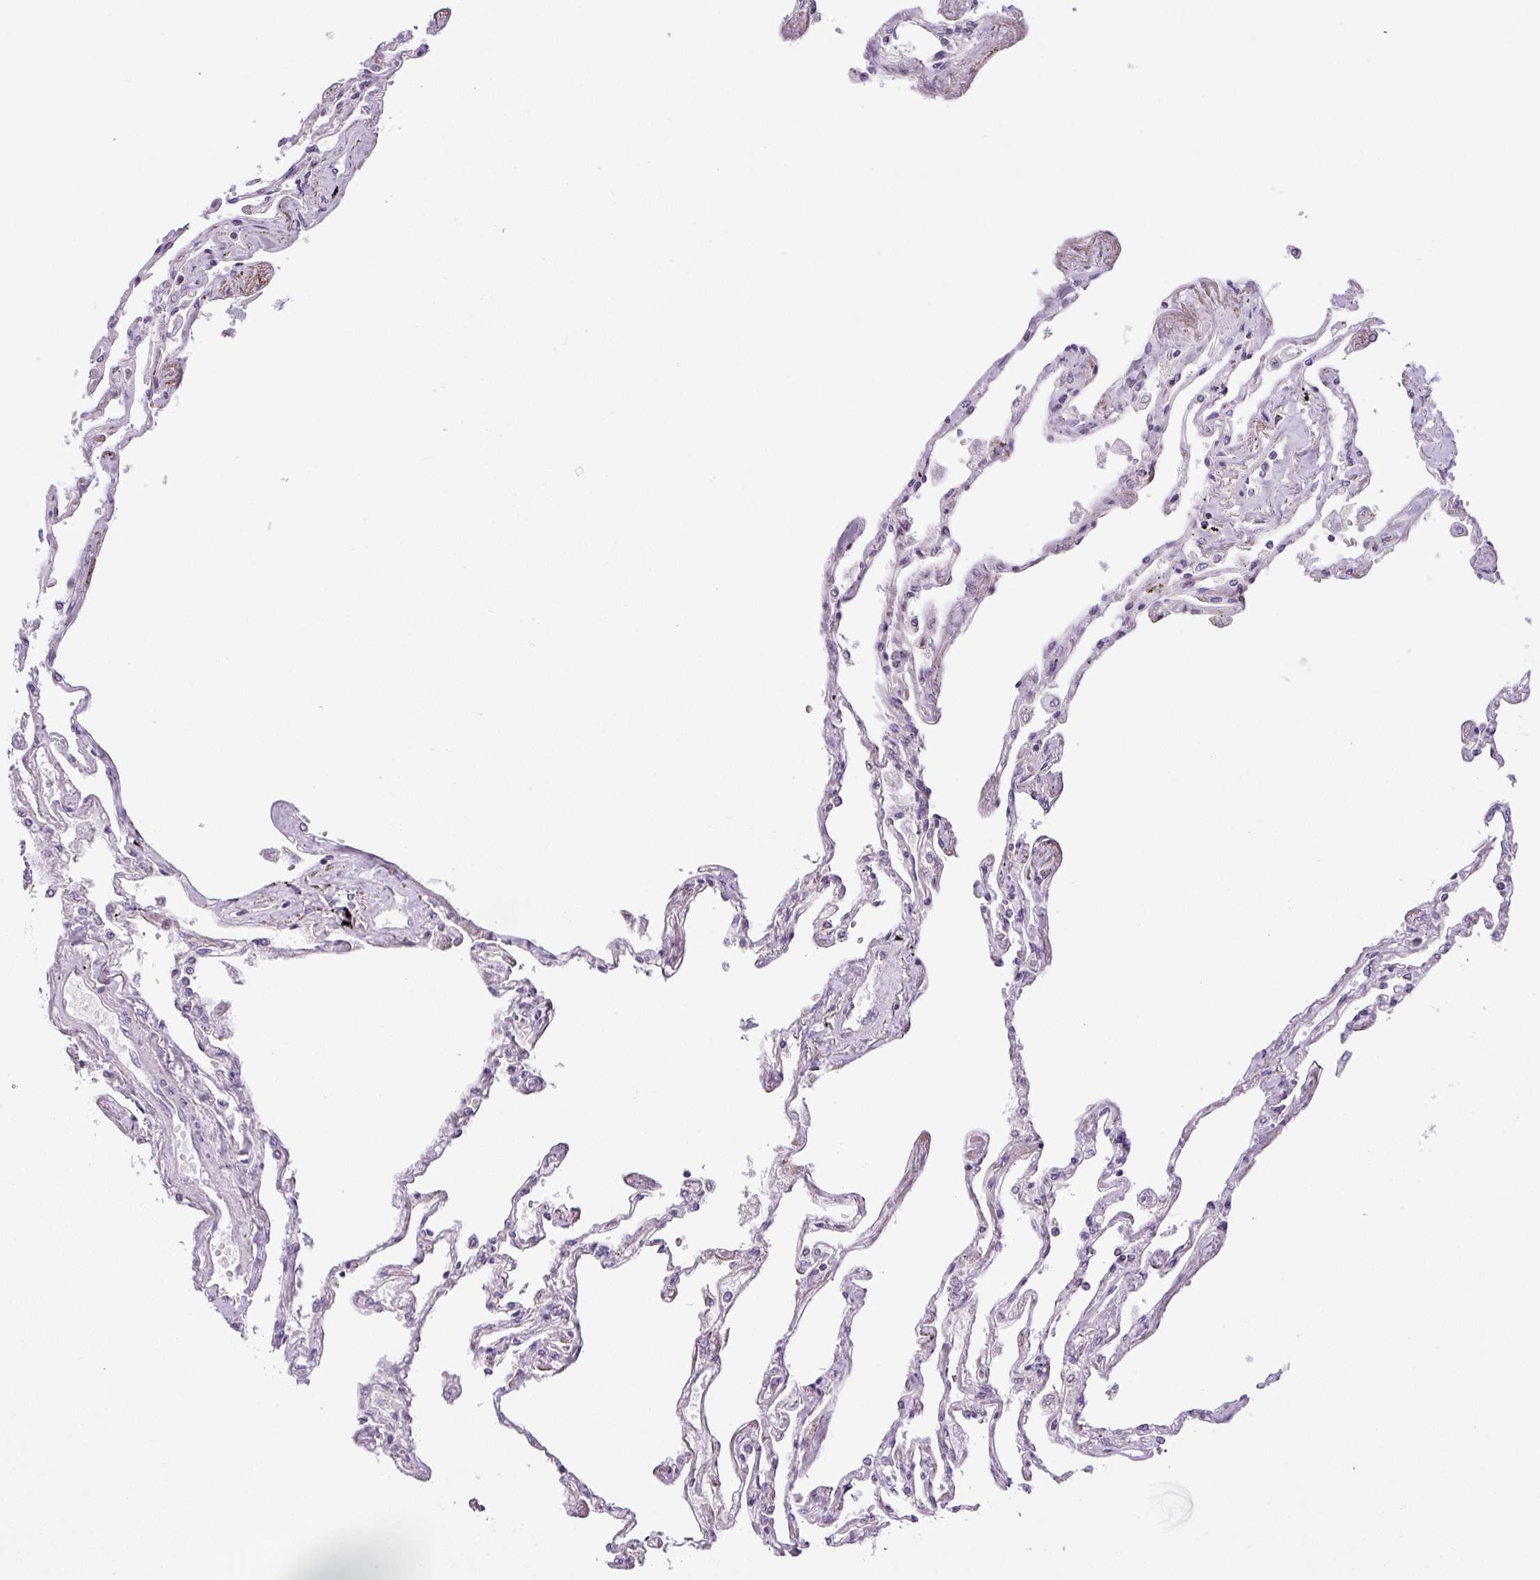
{"staining": {"intensity": "negative", "quantity": "none", "location": "none"}, "tissue": "lung", "cell_type": "Alveolar cells", "image_type": "normal", "snomed": [{"axis": "morphology", "description": "Normal tissue, NOS"}, {"axis": "topography", "description": "Lung"}], "caption": "Immunohistochemistry image of normal human lung stained for a protein (brown), which shows no positivity in alveolar cells.", "gene": "NDUFB2", "patient": {"sex": "female", "age": 67}}